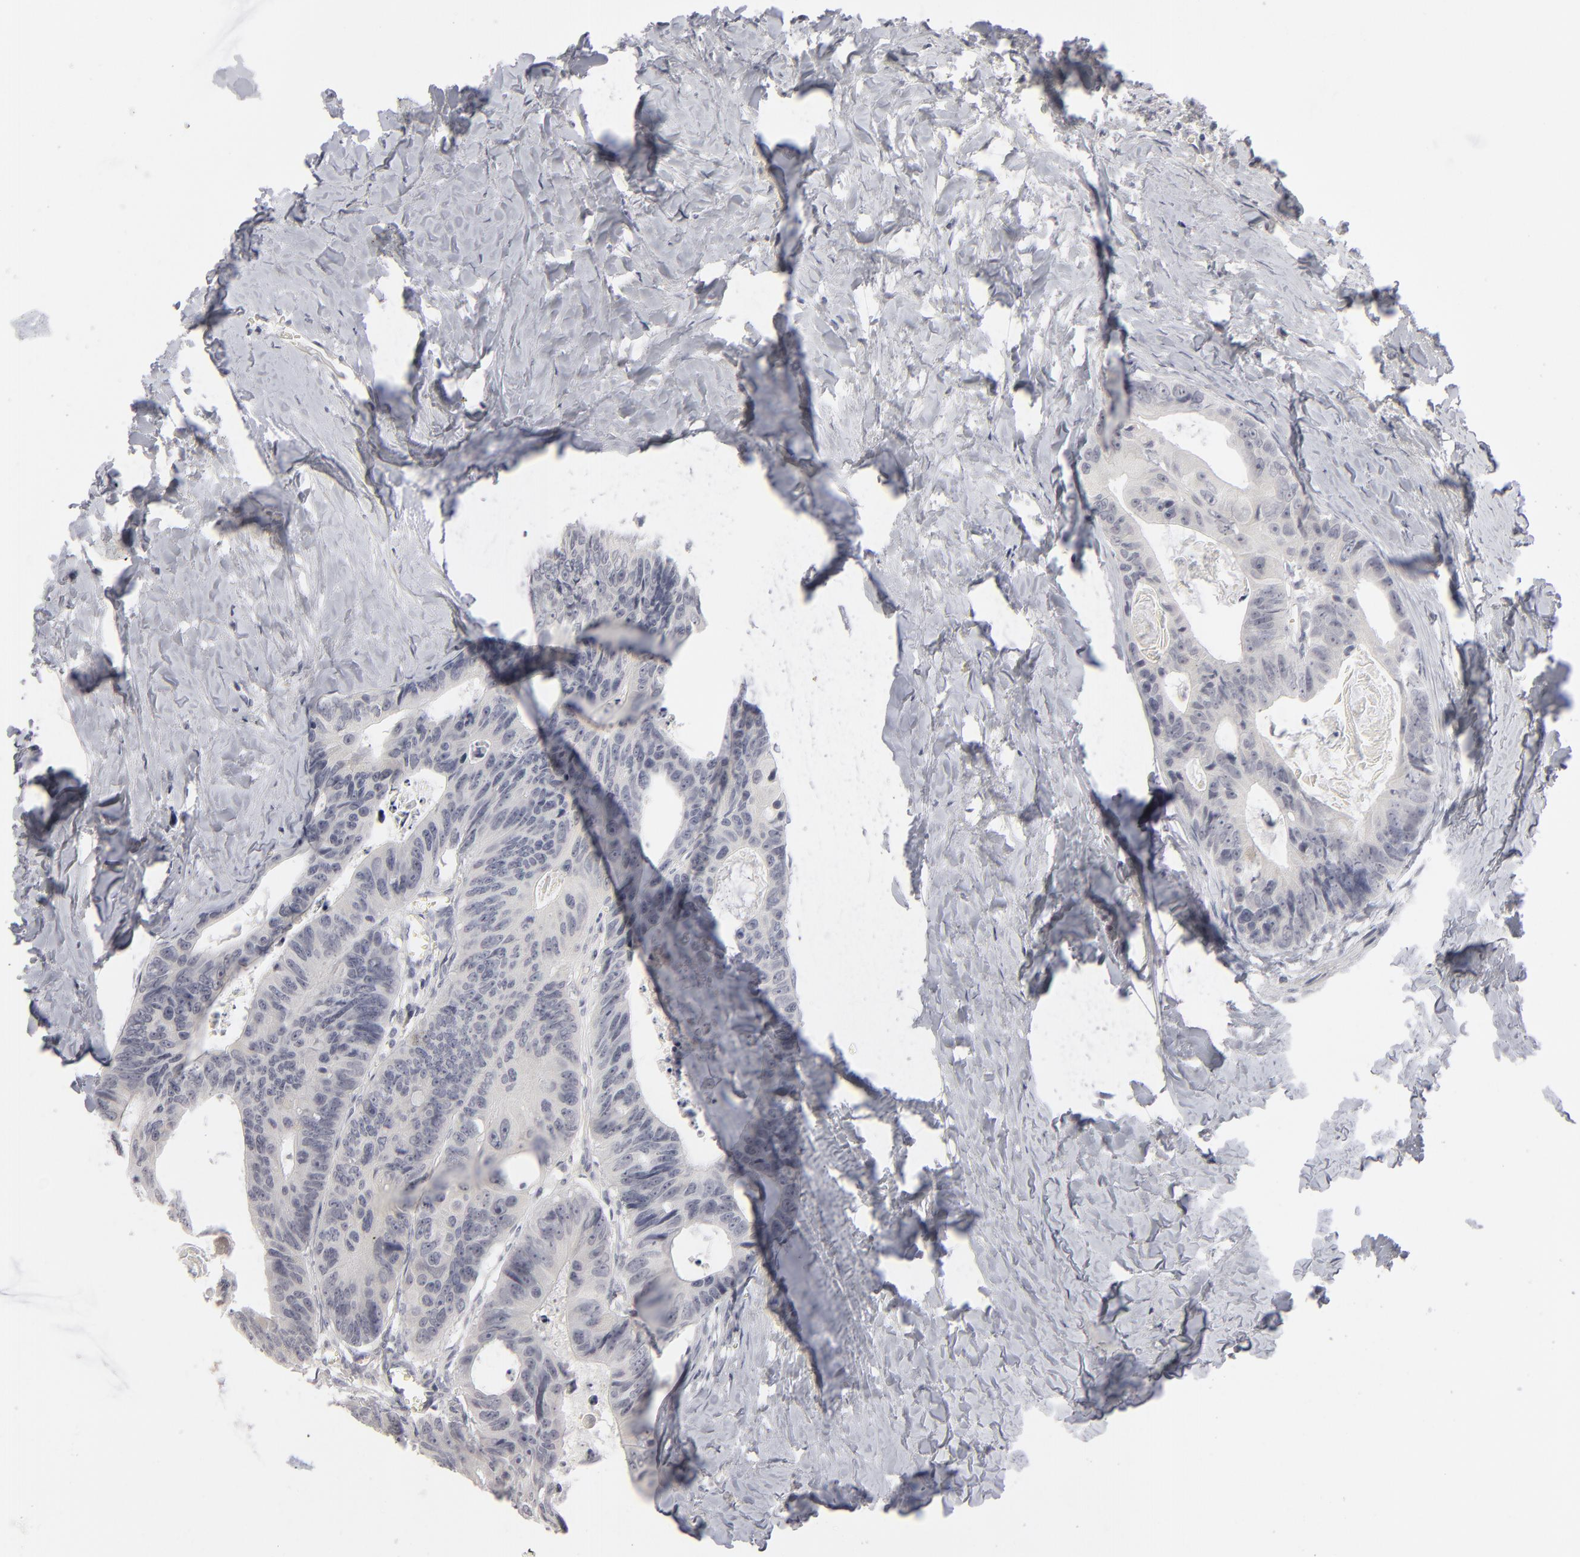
{"staining": {"intensity": "negative", "quantity": "none", "location": "none"}, "tissue": "colorectal cancer", "cell_type": "Tumor cells", "image_type": "cancer", "snomed": [{"axis": "morphology", "description": "Adenocarcinoma, NOS"}, {"axis": "topography", "description": "Colon"}], "caption": "The micrograph exhibits no staining of tumor cells in colorectal adenocarcinoma.", "gene": "KIAA1210", "patient": {"sex": "female", "age": 55}}